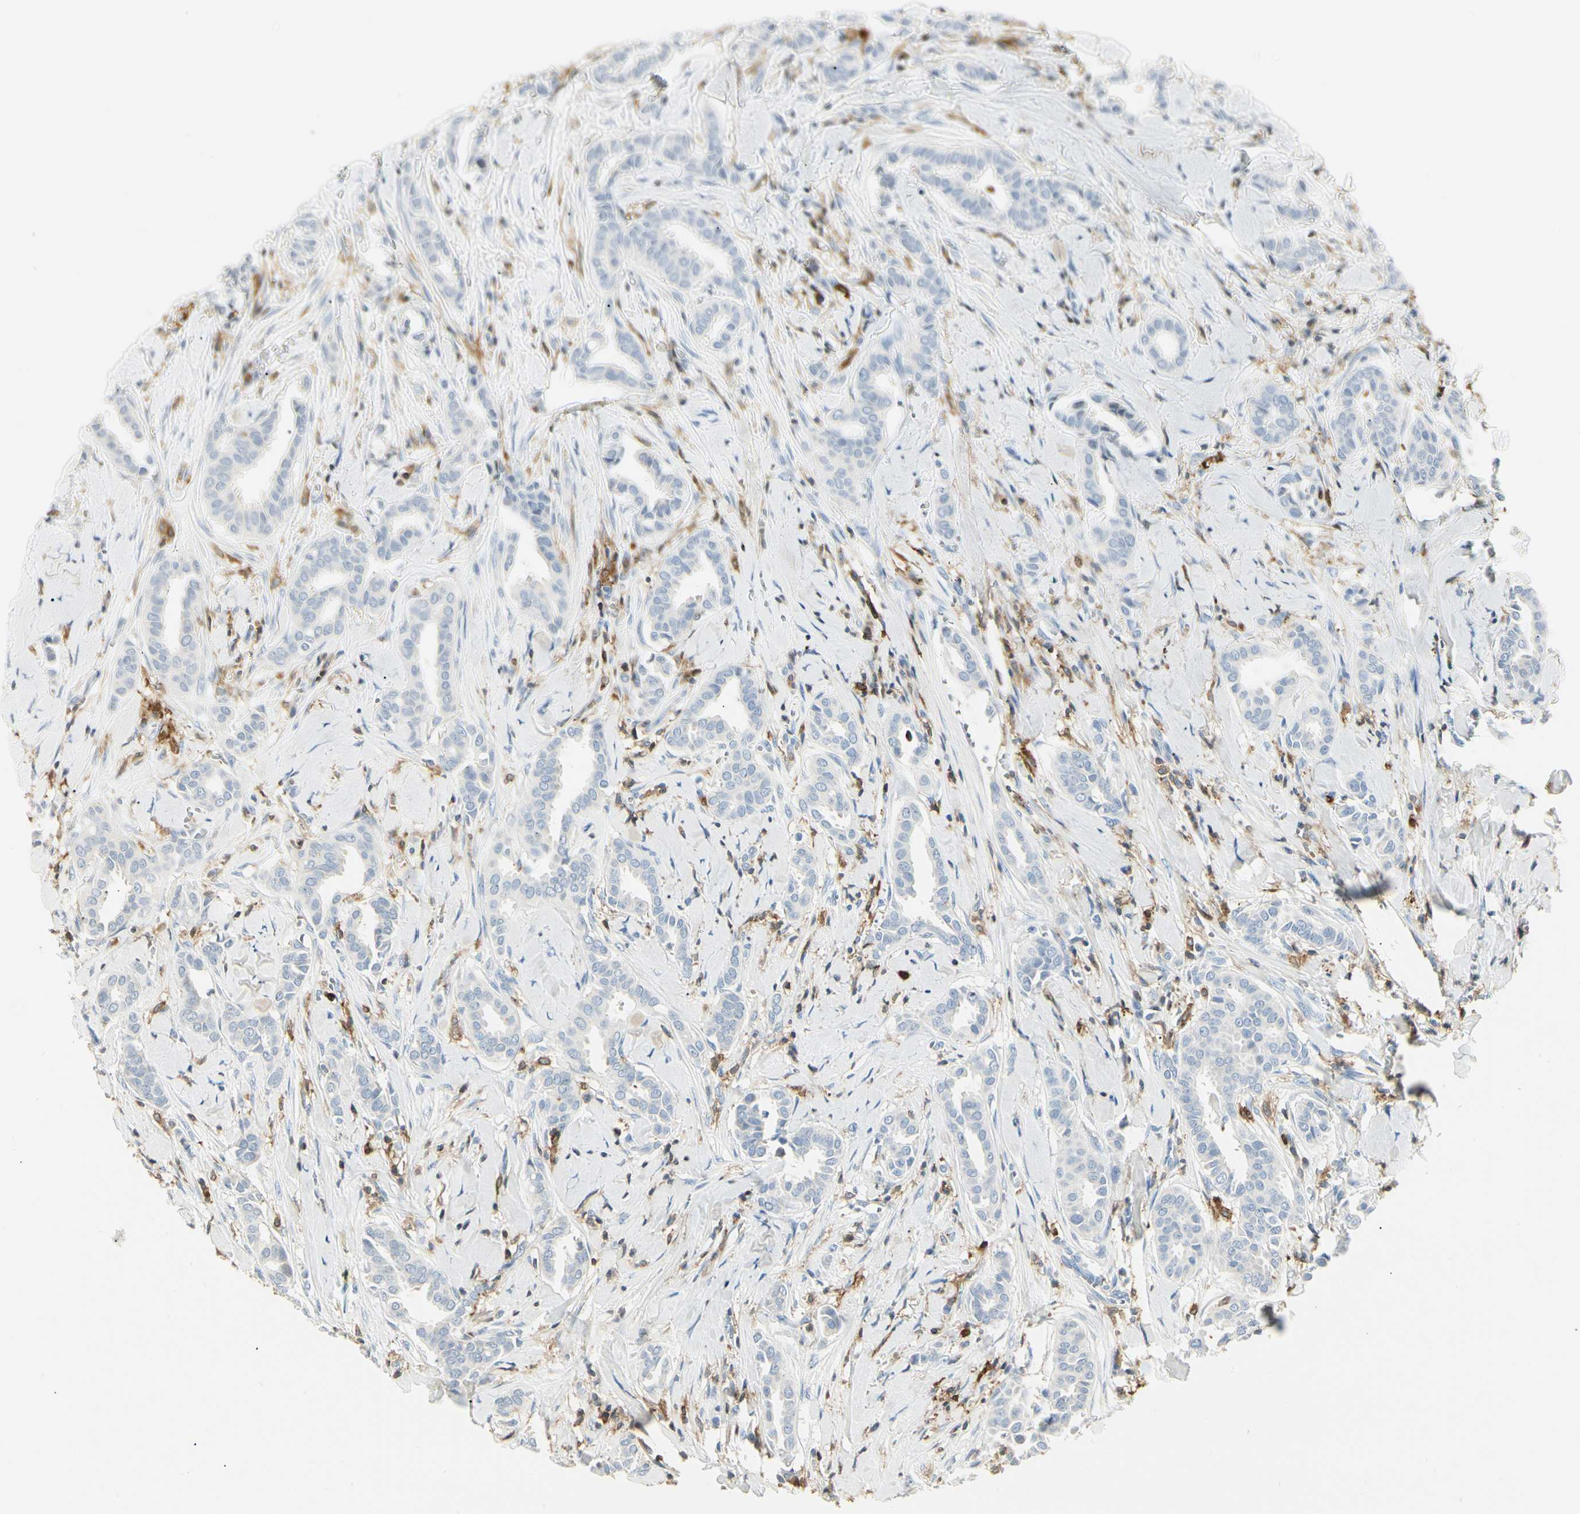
{"staining": {"intensity": "negative", "quantity": "none", "location": "none"}, "tissue": "head and neck cancer", "cell_type": "Tumor cells", "image_type": "cancer", "snomed": [{"axis": "morphology", "description": "Adenocarcinoma, NOS"}, {"axis": "topography", "description": "Salivary gland"}, {"axis": "topography", "description": "Head-Neck"}], "caption": "High magnification brightfield microscopy of head and neck adenocarcinoma stained with DAB (3,3'-diaminobenzidine) (brown) and counterstained with hematoxylin (blue): tumor cells show no significant staining. Nuclei are stained in blue.", "gene": "ITGB2", "patient": {"sex": "female", "age": 59}}